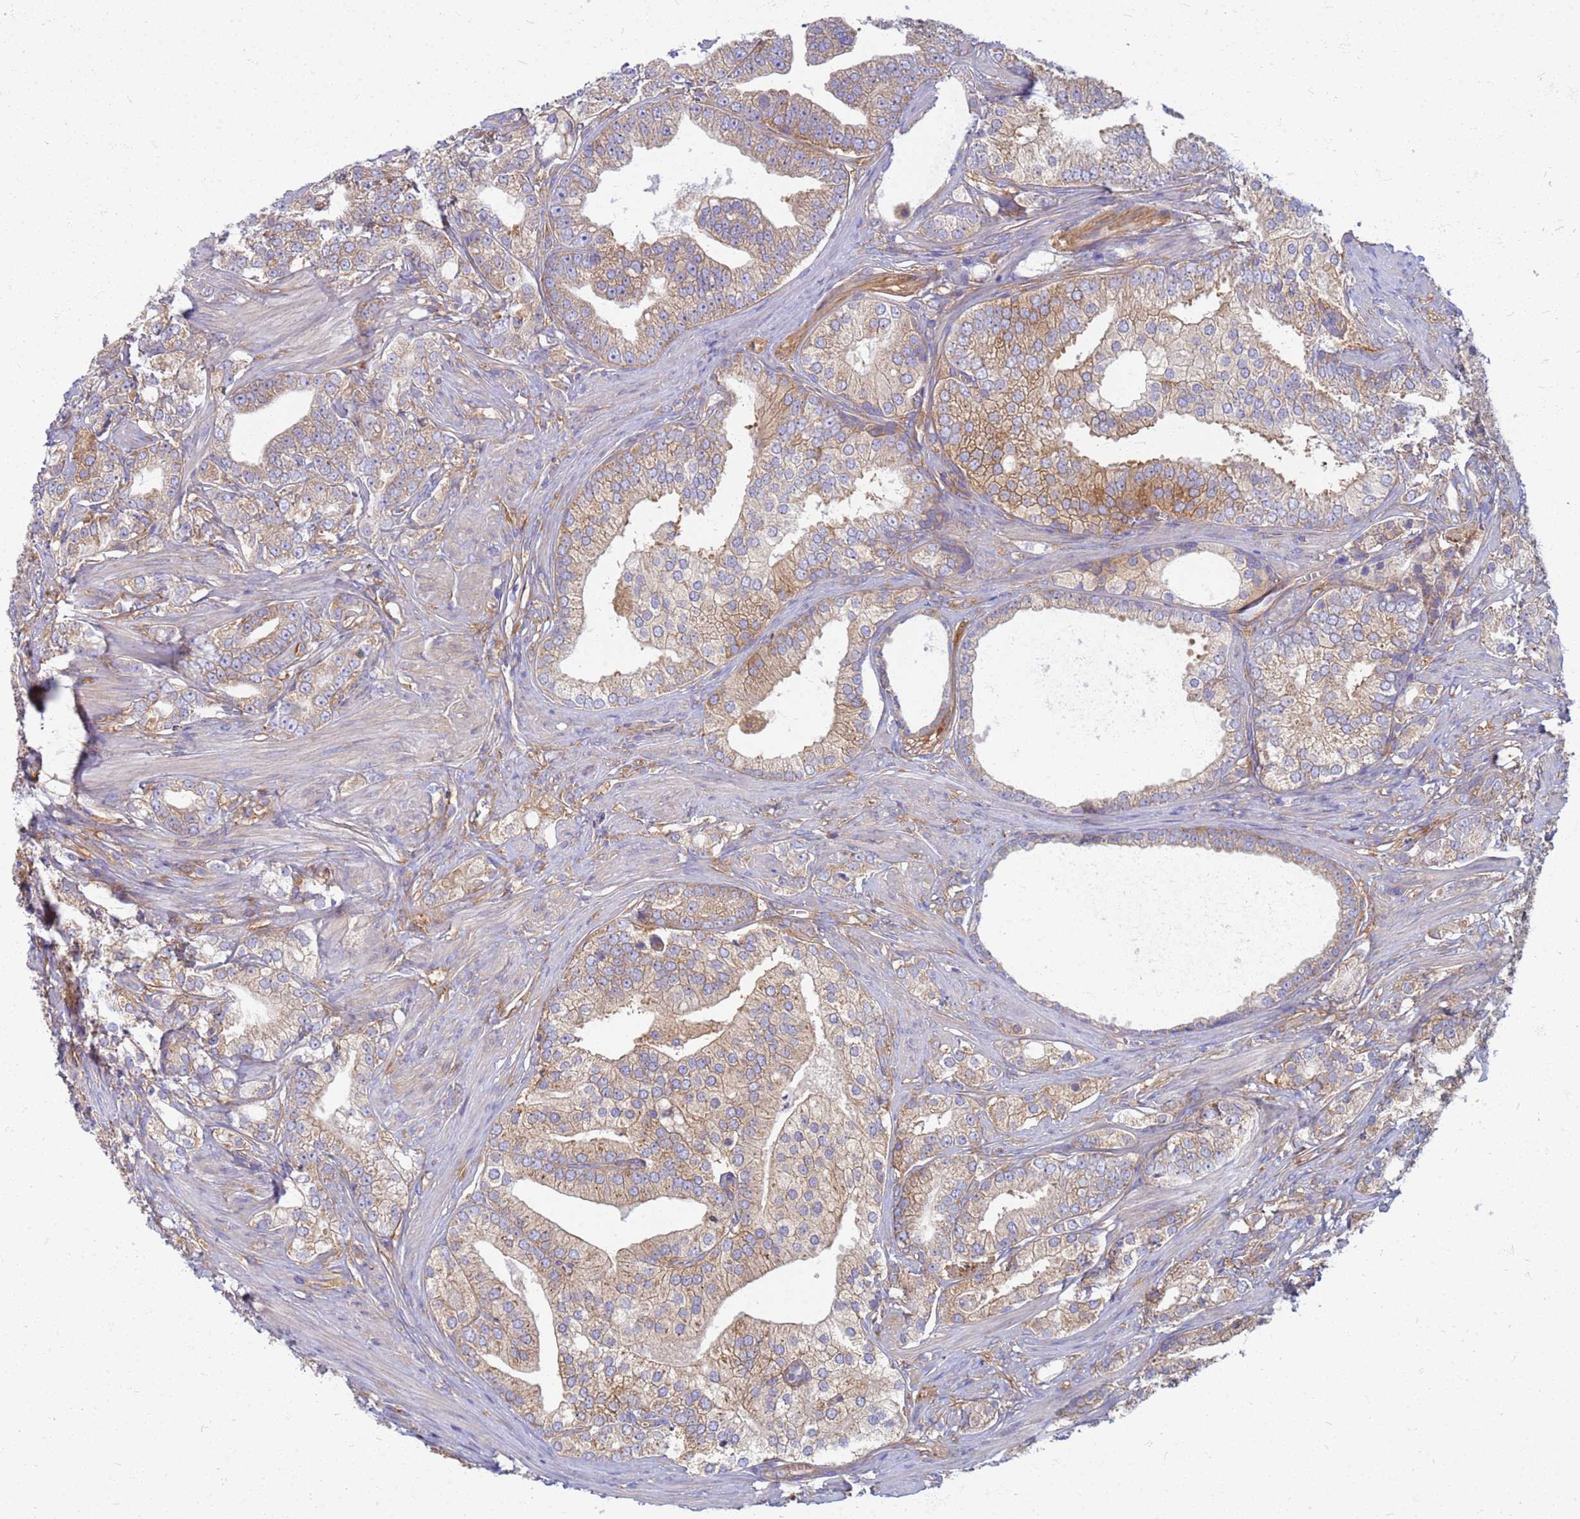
{"staining": {"intensity": "weak", "quantity": ">75%", "location": "cytoplasmic/membranous"}, "tissue": "prostate cancer", "cell_type": "Tumor cells", "image_type": "cancer", "snomed": [{"axis": "morphology", "description": "Adenocarcinoma, High grade"}, {"axis": "topography", "description": "Prostate"}], "caption": "IHC staining of prostate cancer, which demonstrates low levels of weak cytoplasmic/membranous expression in about >75% of tumor cells indicating weak cytoplasmic/membranous protein positivity. The staining was performed using DAB (brown) for protein detection and nuclei were counterstained in hematoxylin (blue).", "gene": "EEA1", "patient": {"sex": "male", "age": 50}}